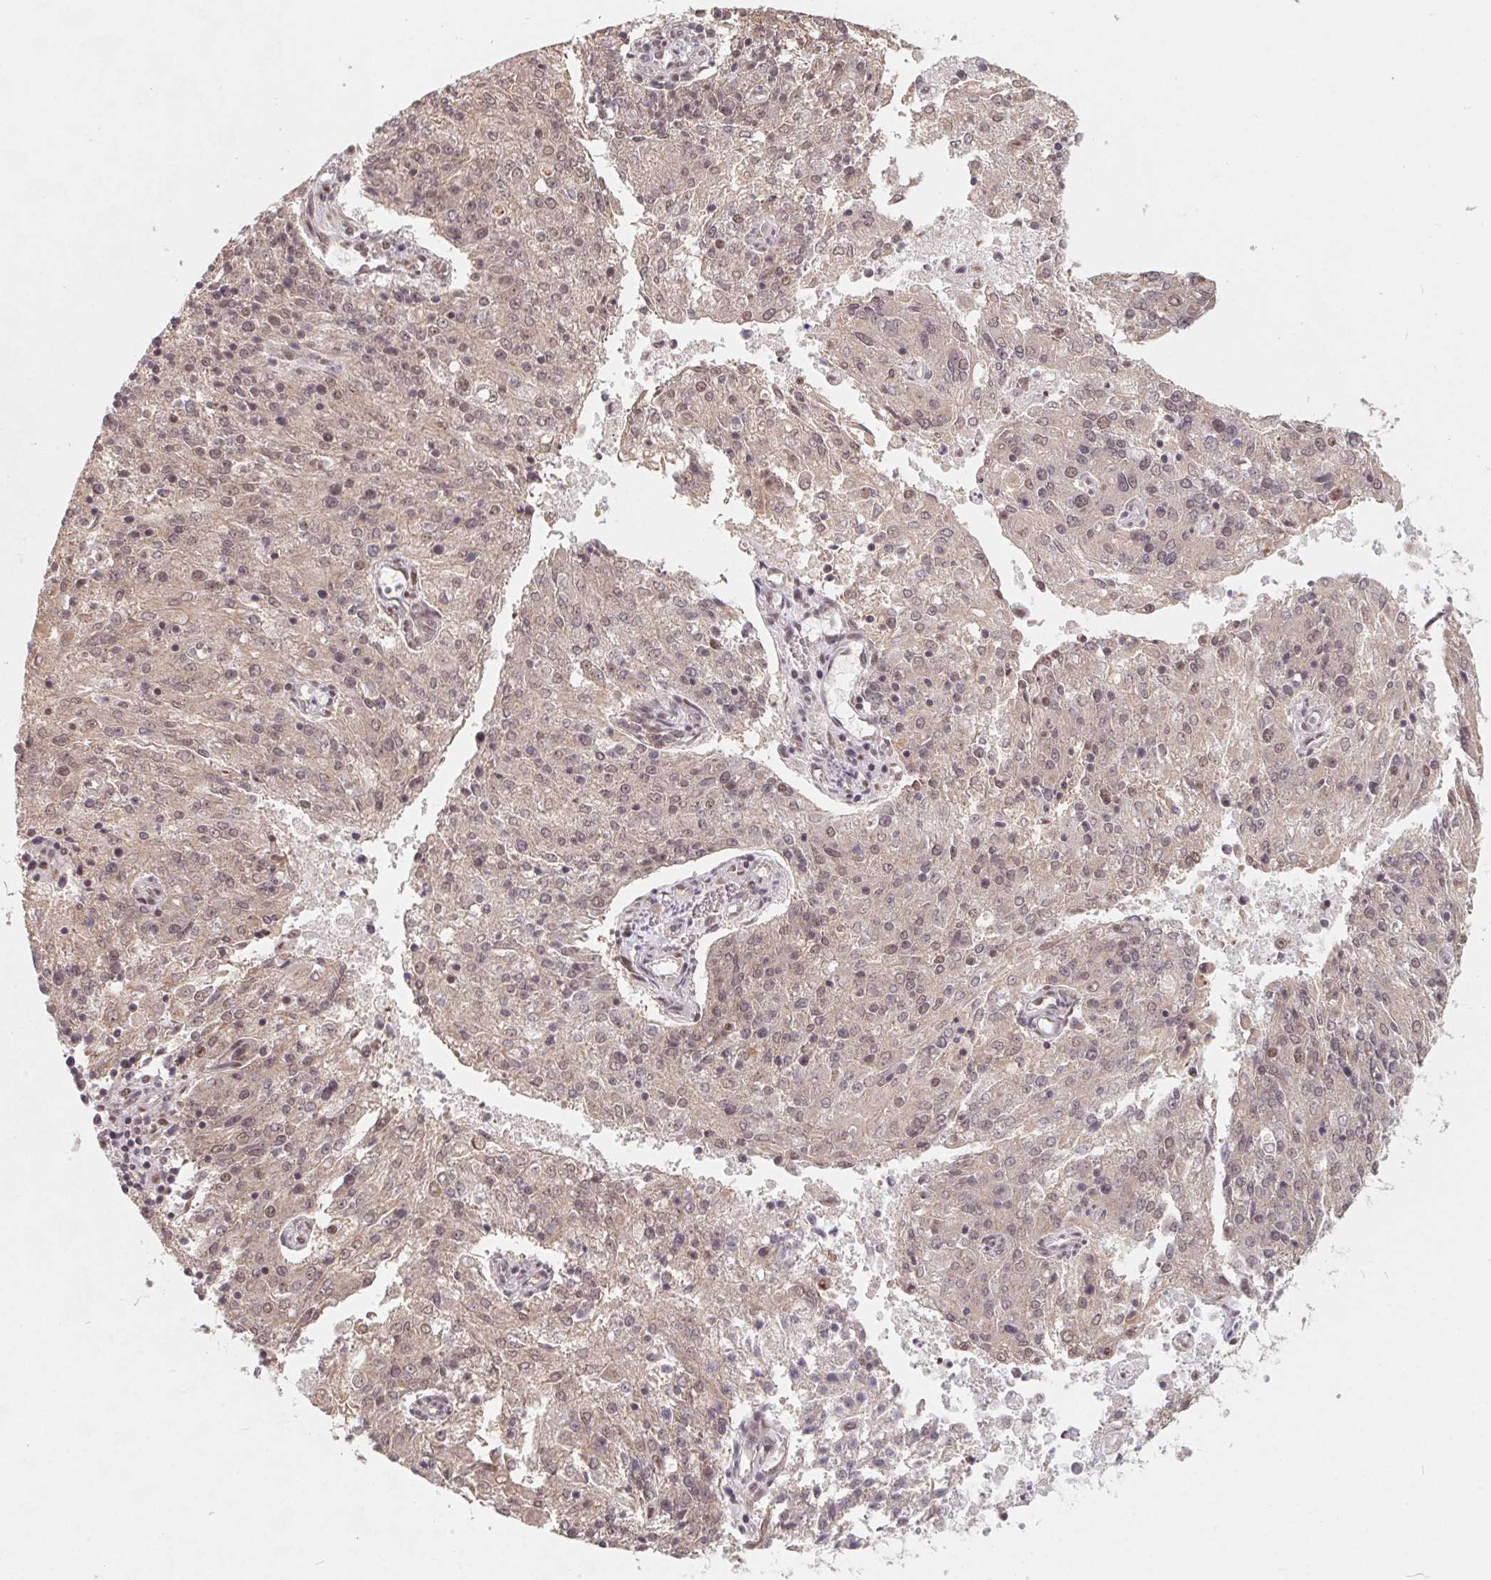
{"staining": {"intensity": "weak", "quantity": ">75%", "location": "cytoplasmic/membranous,nuclear"}, "tissue": "endometrial cancer", "cell_type": "Tumor cells", "image_type": "cancer", "snomed": [{"axis": "morphology", "description": "Adenocarcinoma, NOS"}, {"axis": "topography", "description": "Endometrium"}], "caption": "An image of endometrial cancer (adenocarcinoma) stained for a protein exhibits weak cytoplasmic/membranous and nuclear brown staining in tumor cells. (Stains: DAB in brown, nuclei in blue, Microscopy: brightfield microscopy at high magnification).", "gene": "TCERG1", "patient": {"sex": "female", "age": 82}}